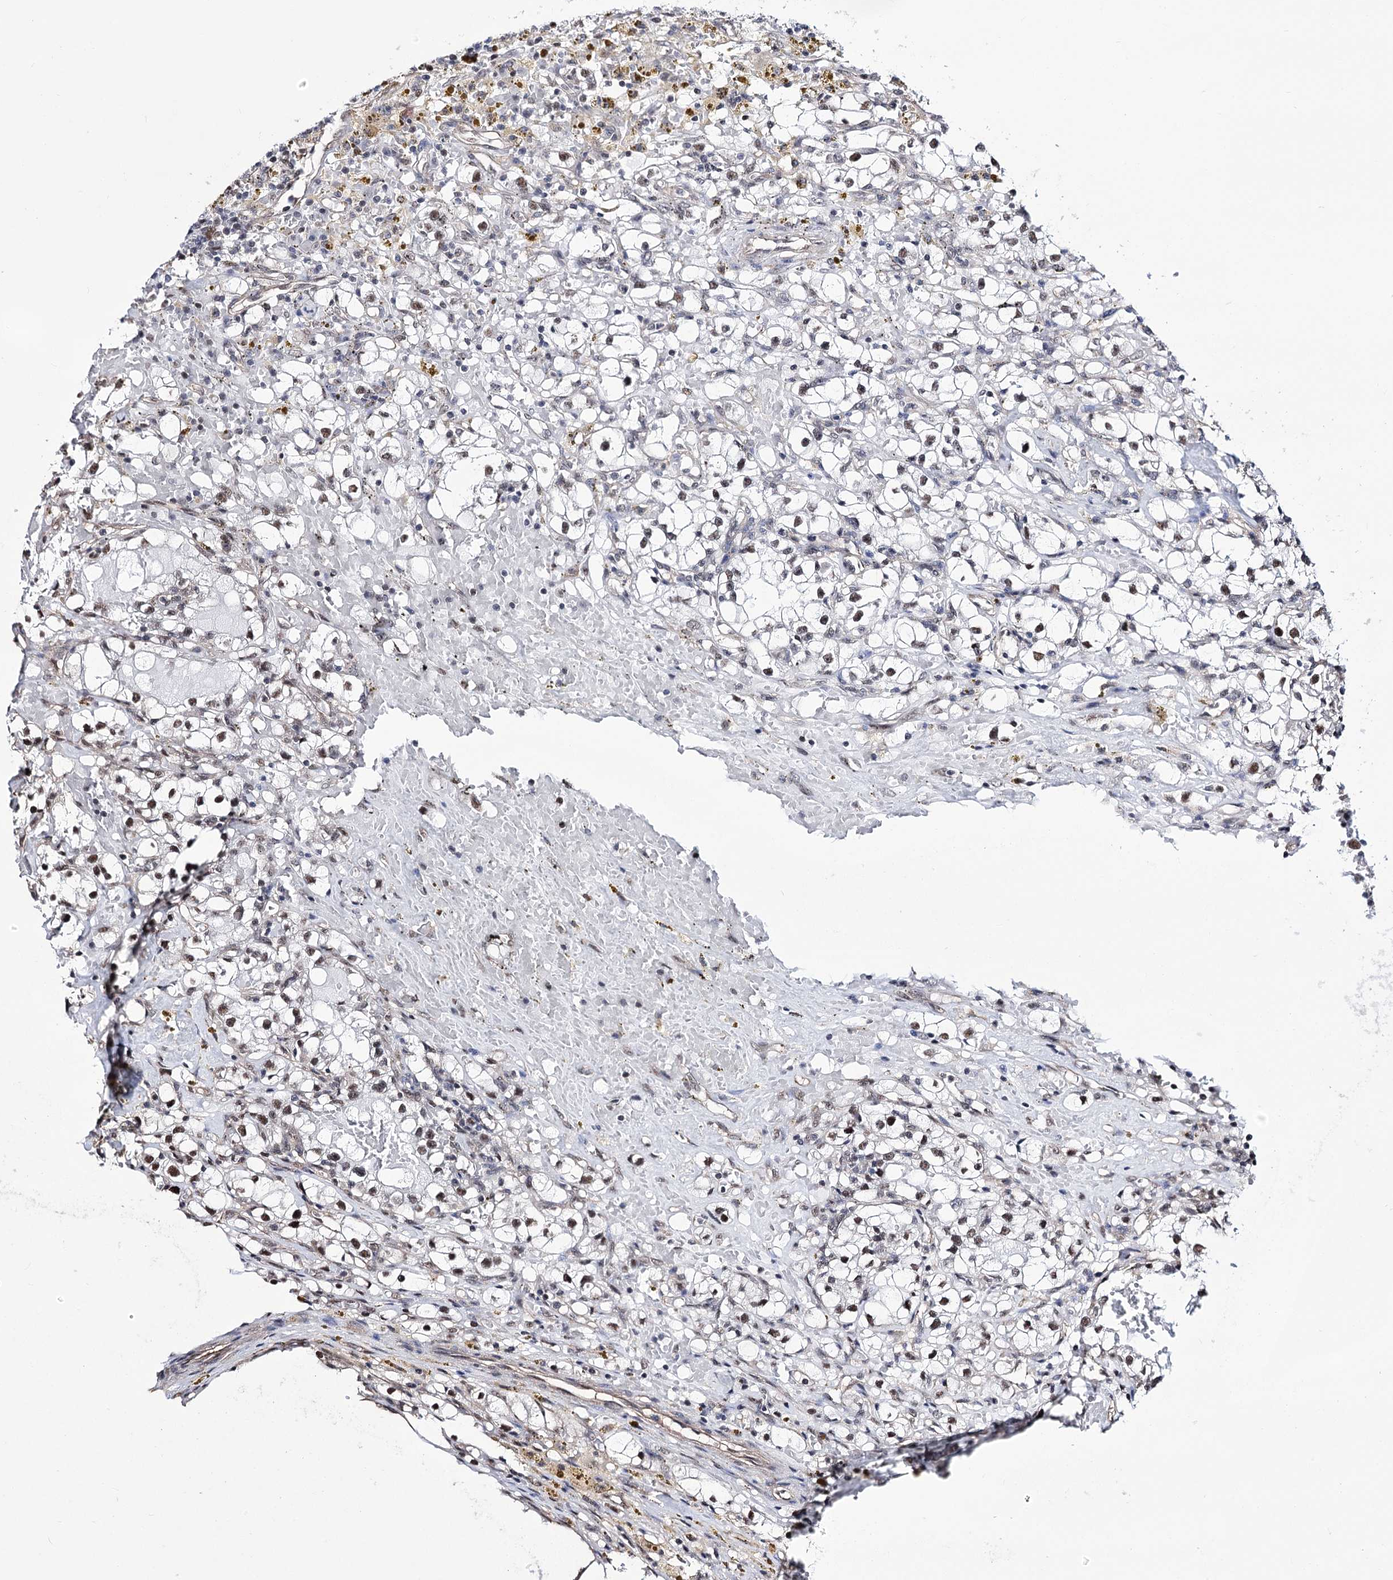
{"staining": {"intensity": "moderate", "quantity": "<25%", "location": "nuclear"}, "tissue": "renal cancer", "cell_type": "Tumor cells", "image_type": "cancer", "snomed": [{"axis": "morphology", "description": "Adenocarcinoma, NOS"}, {"axis": "topography", "description": "Kidney"}], "caption": "Brown immunohistochemical staining in human adenocarcinoma (renal) shows moderate nuclear positivity in about <25% of tumor cells.", "gene": "CHMP7", "patient": {"sex": "male", "age": 56}}